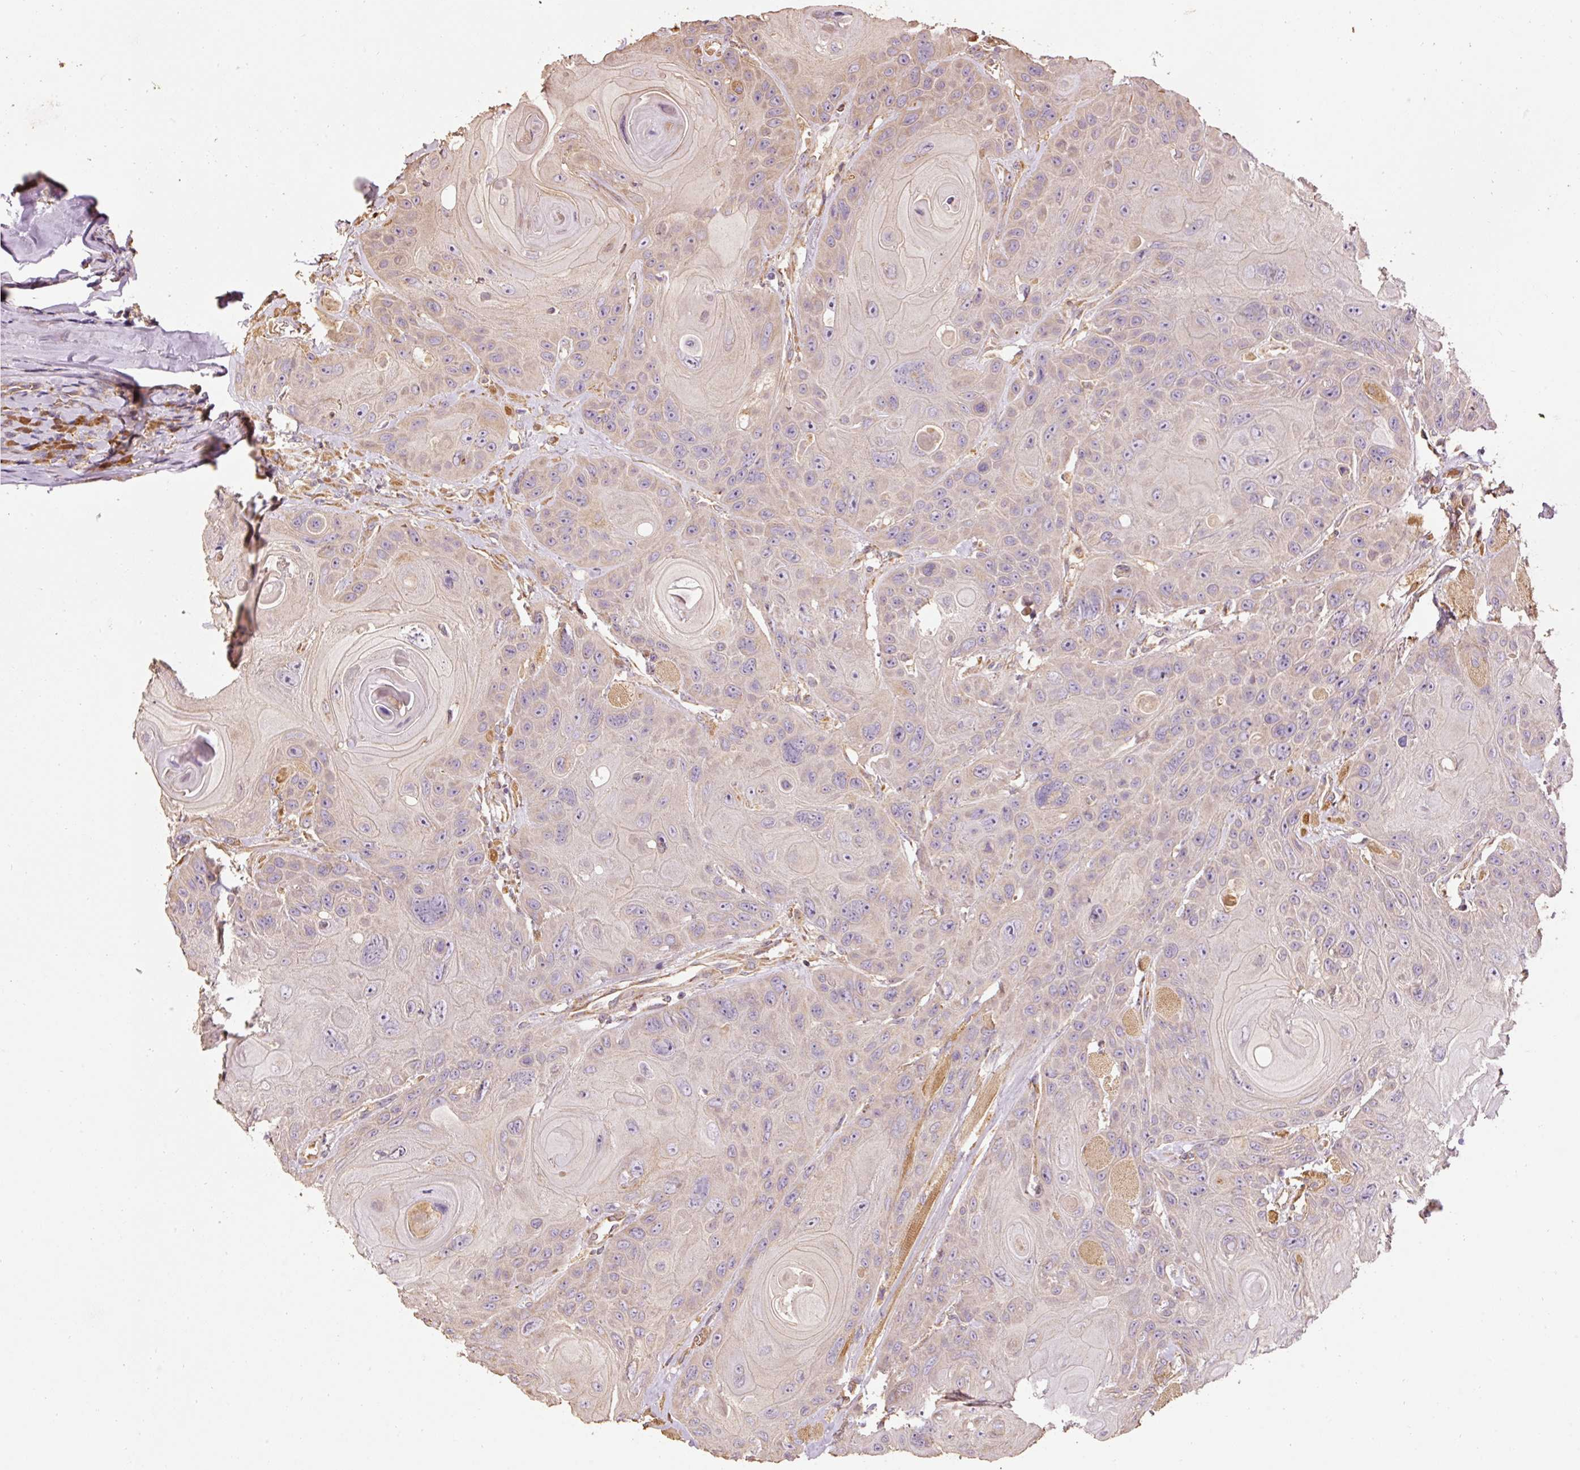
{"staining": {"intensity": "weak", "quantity": "<25%", "location": "cytoplasmic/membranous"}, "tissue": "head and neck cancer", "cell_type": "Tumor cells", "image_type": "cancer", "snomed": [{"axis": "morphology", "description": "Squamous cell carcinoma, NOS"}, {"axis": "topography", "description": "Head-Neck"}], "caption": "Micrograph shows no protein positivity in tumor cells of head and neck squamous cell carcinoma tissue. (DAB immunohistochemistry (IHC) visualized using brightfield microscopy, high magnification).", "gene": "EFHC1", "patient": {"sex": "female", "age": 59}}